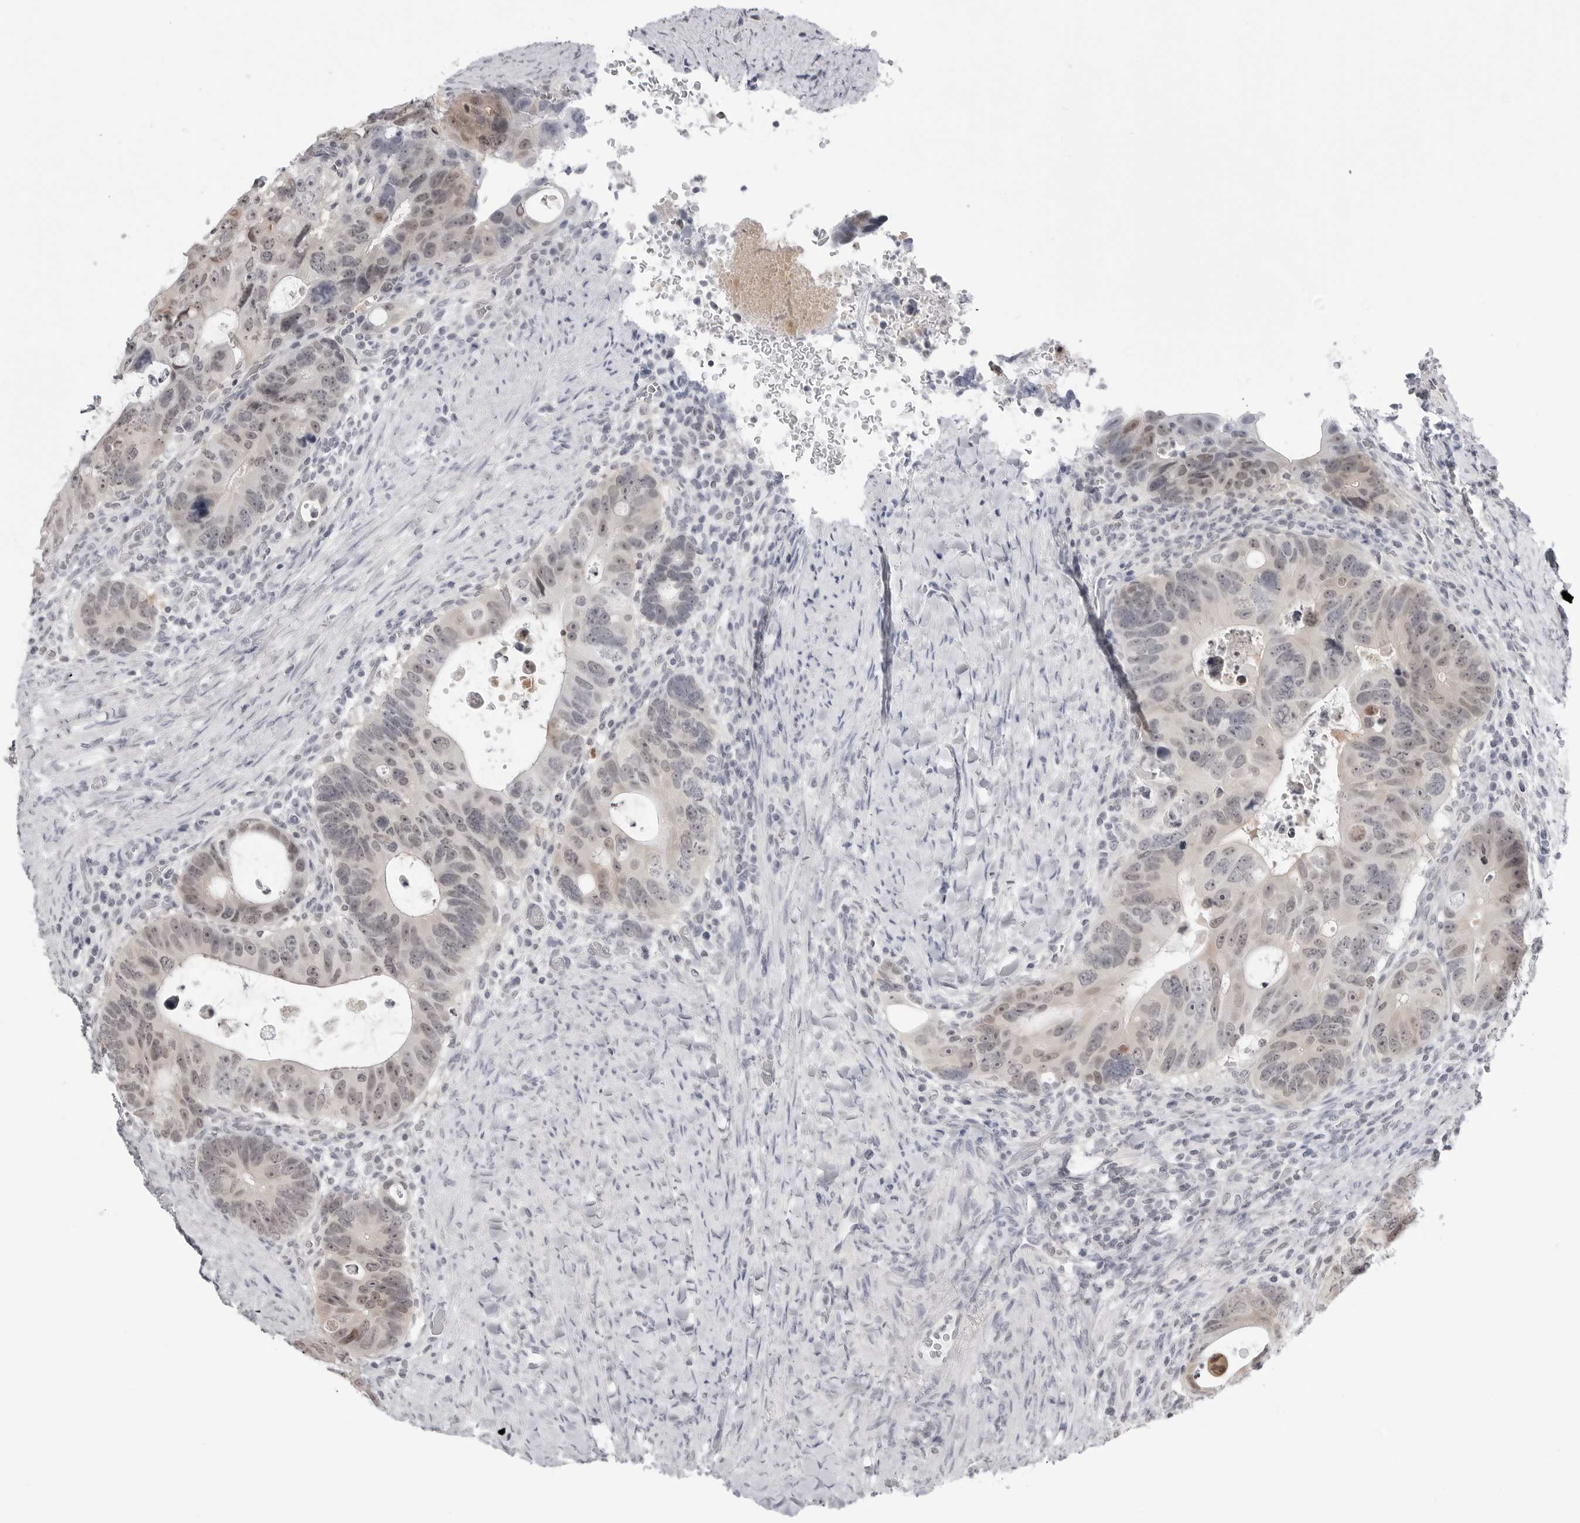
{"staining": {"intensity": "moderate", "quantity": "<25%", "location": "cytoplasmic/membranous,nuclear"}, "tissue": "colorectal cancer", "cell_type": "Tumor cells", "image_type": "cancer", "snomed": [{"axis": "morphology", "description": "Adenocarcinoma, NOS"}, {"axis": "topography", "description": "Rectum"}], "caption": "Colorectal cancer (adenocarcinoma) was stained to show a protein in brown. There is low levels of moderate cytoplasmic/membranous and nuclear positivity in approximately <25% of tumor cells.", "gene": "YWHAG", "patient": {"sex": "male", "age": 59}}